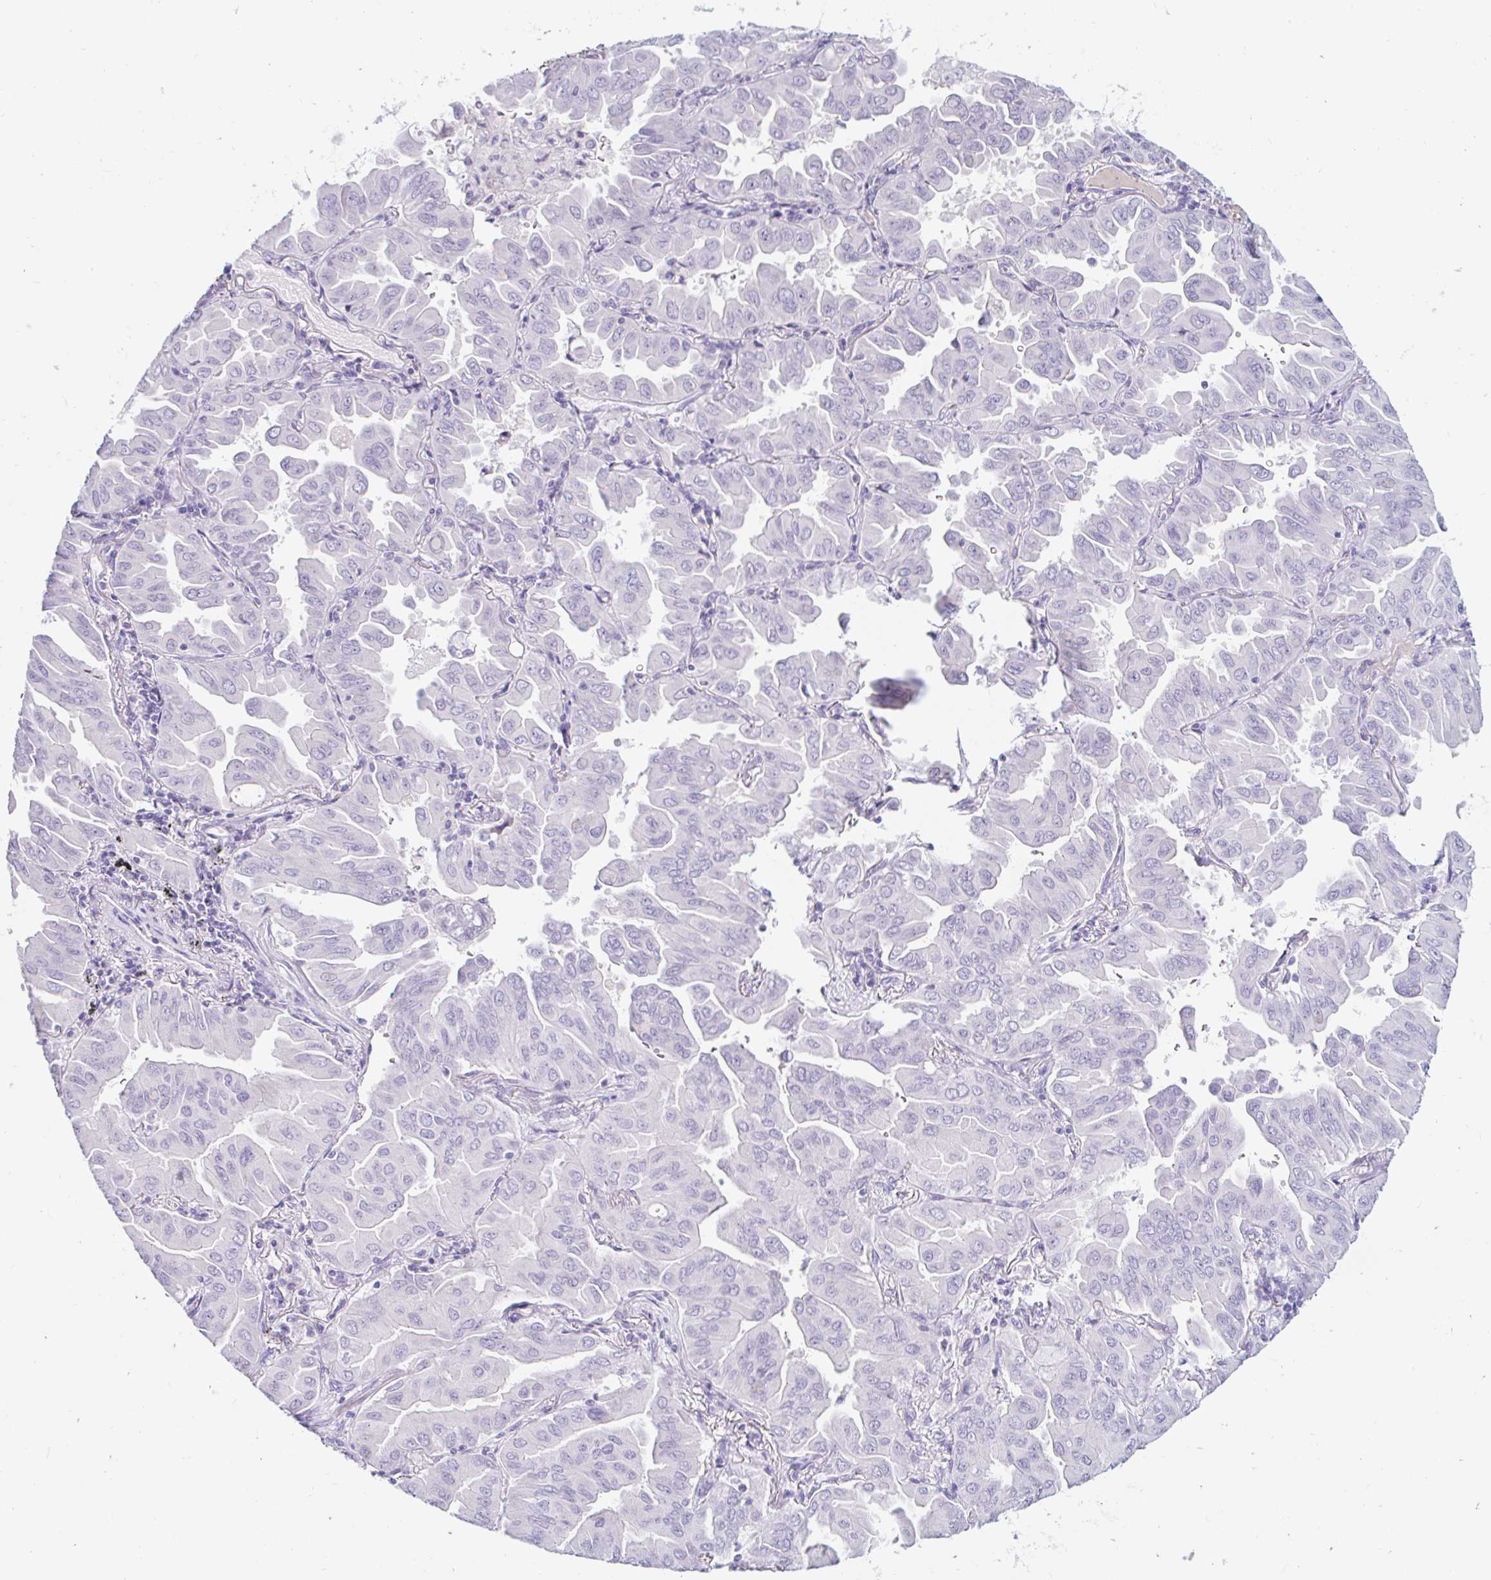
{"staining": {"intensity": "negative", "quantity": "none", "location": "none"}, "tissue": "lung cancer", "cell_type": "Tumor cells", "image_type": "cancer", "snomed": [{"axis": "morphology", "description": "Adenocarcinoma, NOS"}, {"axis": "topography", "description": "Lung"}], "caption": "Immunohistochemistry (IHC) of human lung adenocarcinoma demonstrates no staining in tumor cells.", "gene": "TEX44", "patient": {"sex": "male", "age": 64}}